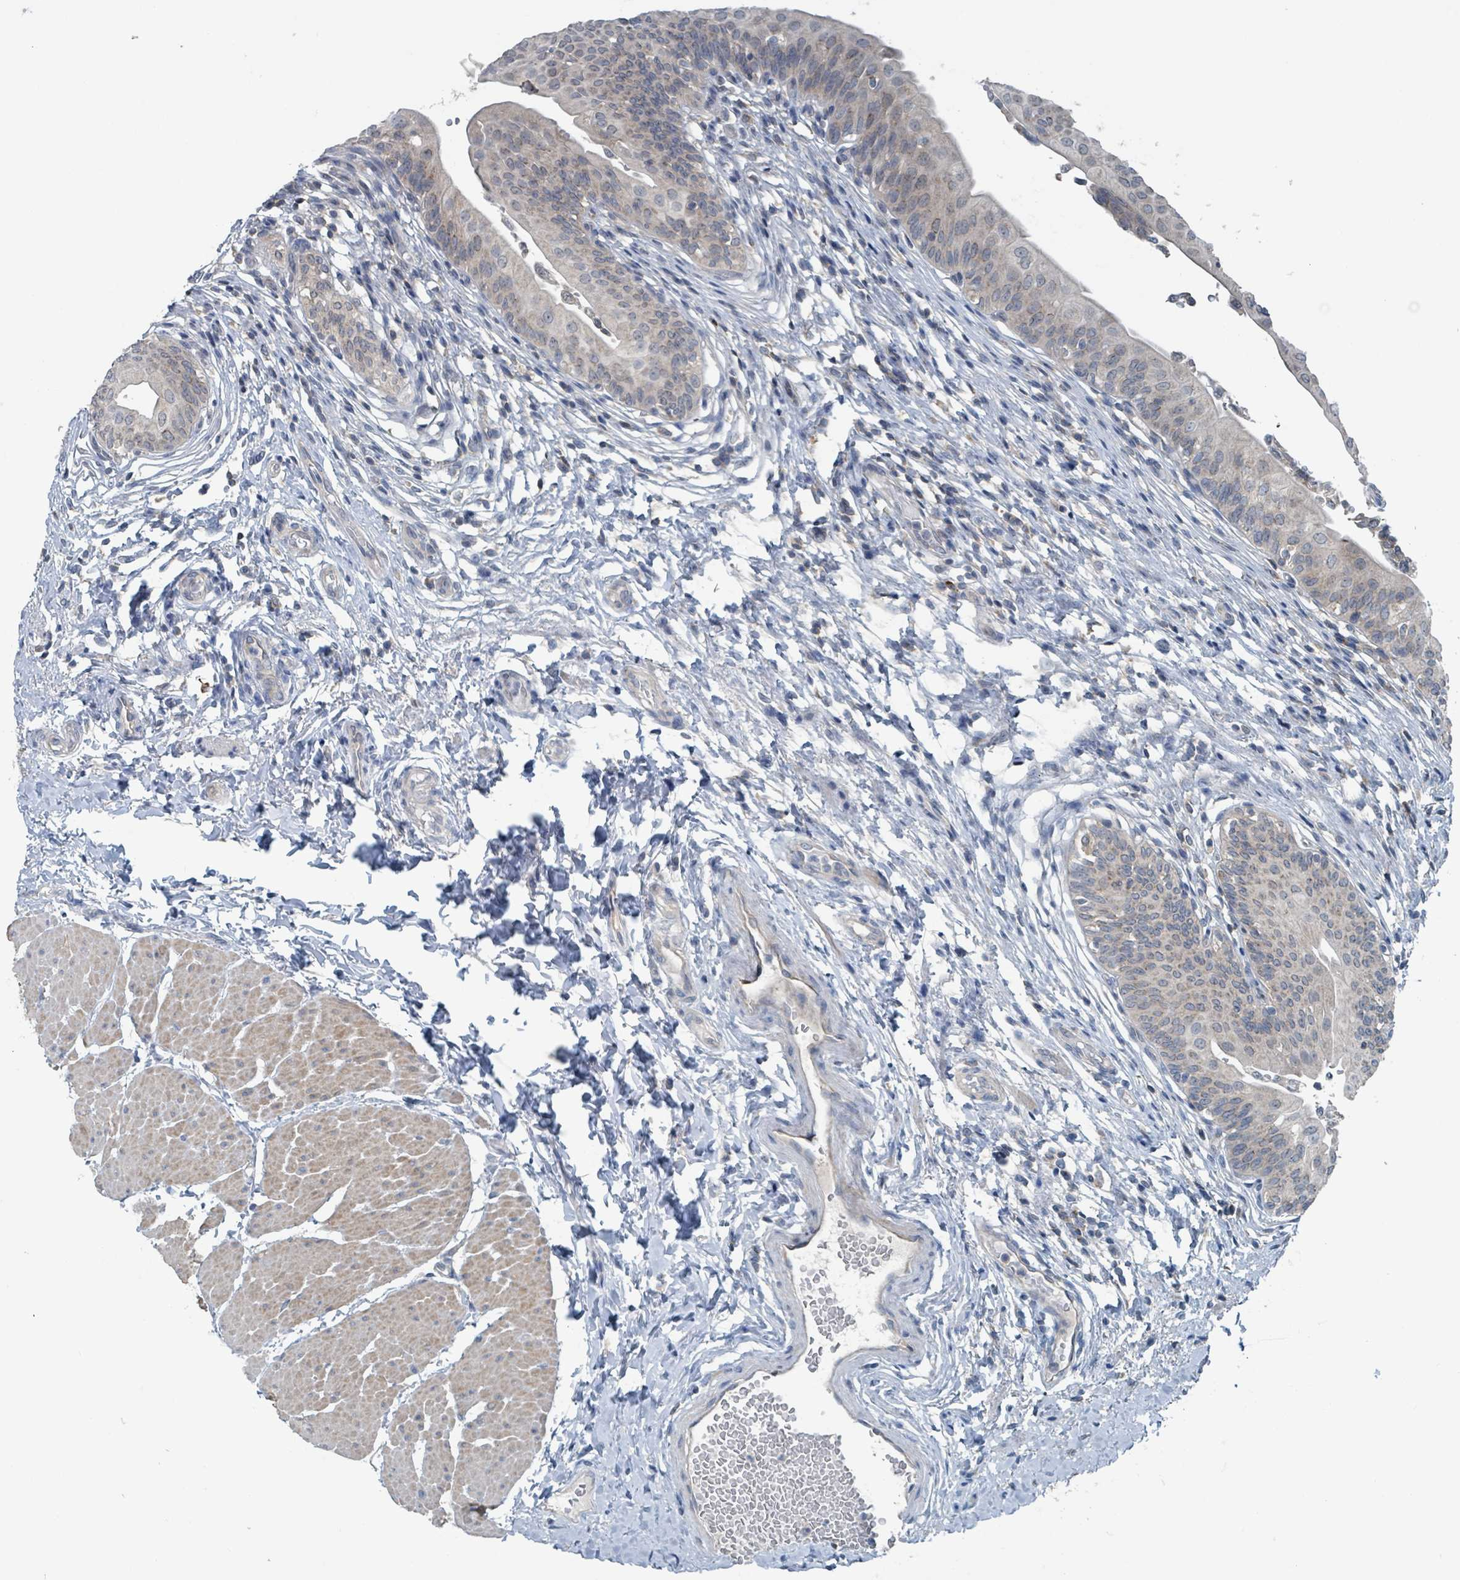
{"staining": {"intensity": "negative", "quantity": "none", "location": "none"}, "tissue": "urothelial cancer", "cell_type": "Tumor cells", "image_type": "cancer", "snomed": [{"axis": "morphology", "description": "Urothelial carcinoma, NOS"}, {"axis": "topography", "description": "Urinary bladder"}], "caption": "High power microscopy micrograph of an immunohistochemistry histopathology image of urothelial cancer, revealing no significant staining in tumor cells.", "gene": "ACBD4", "patient": {"sex": "male", "age": 59}}